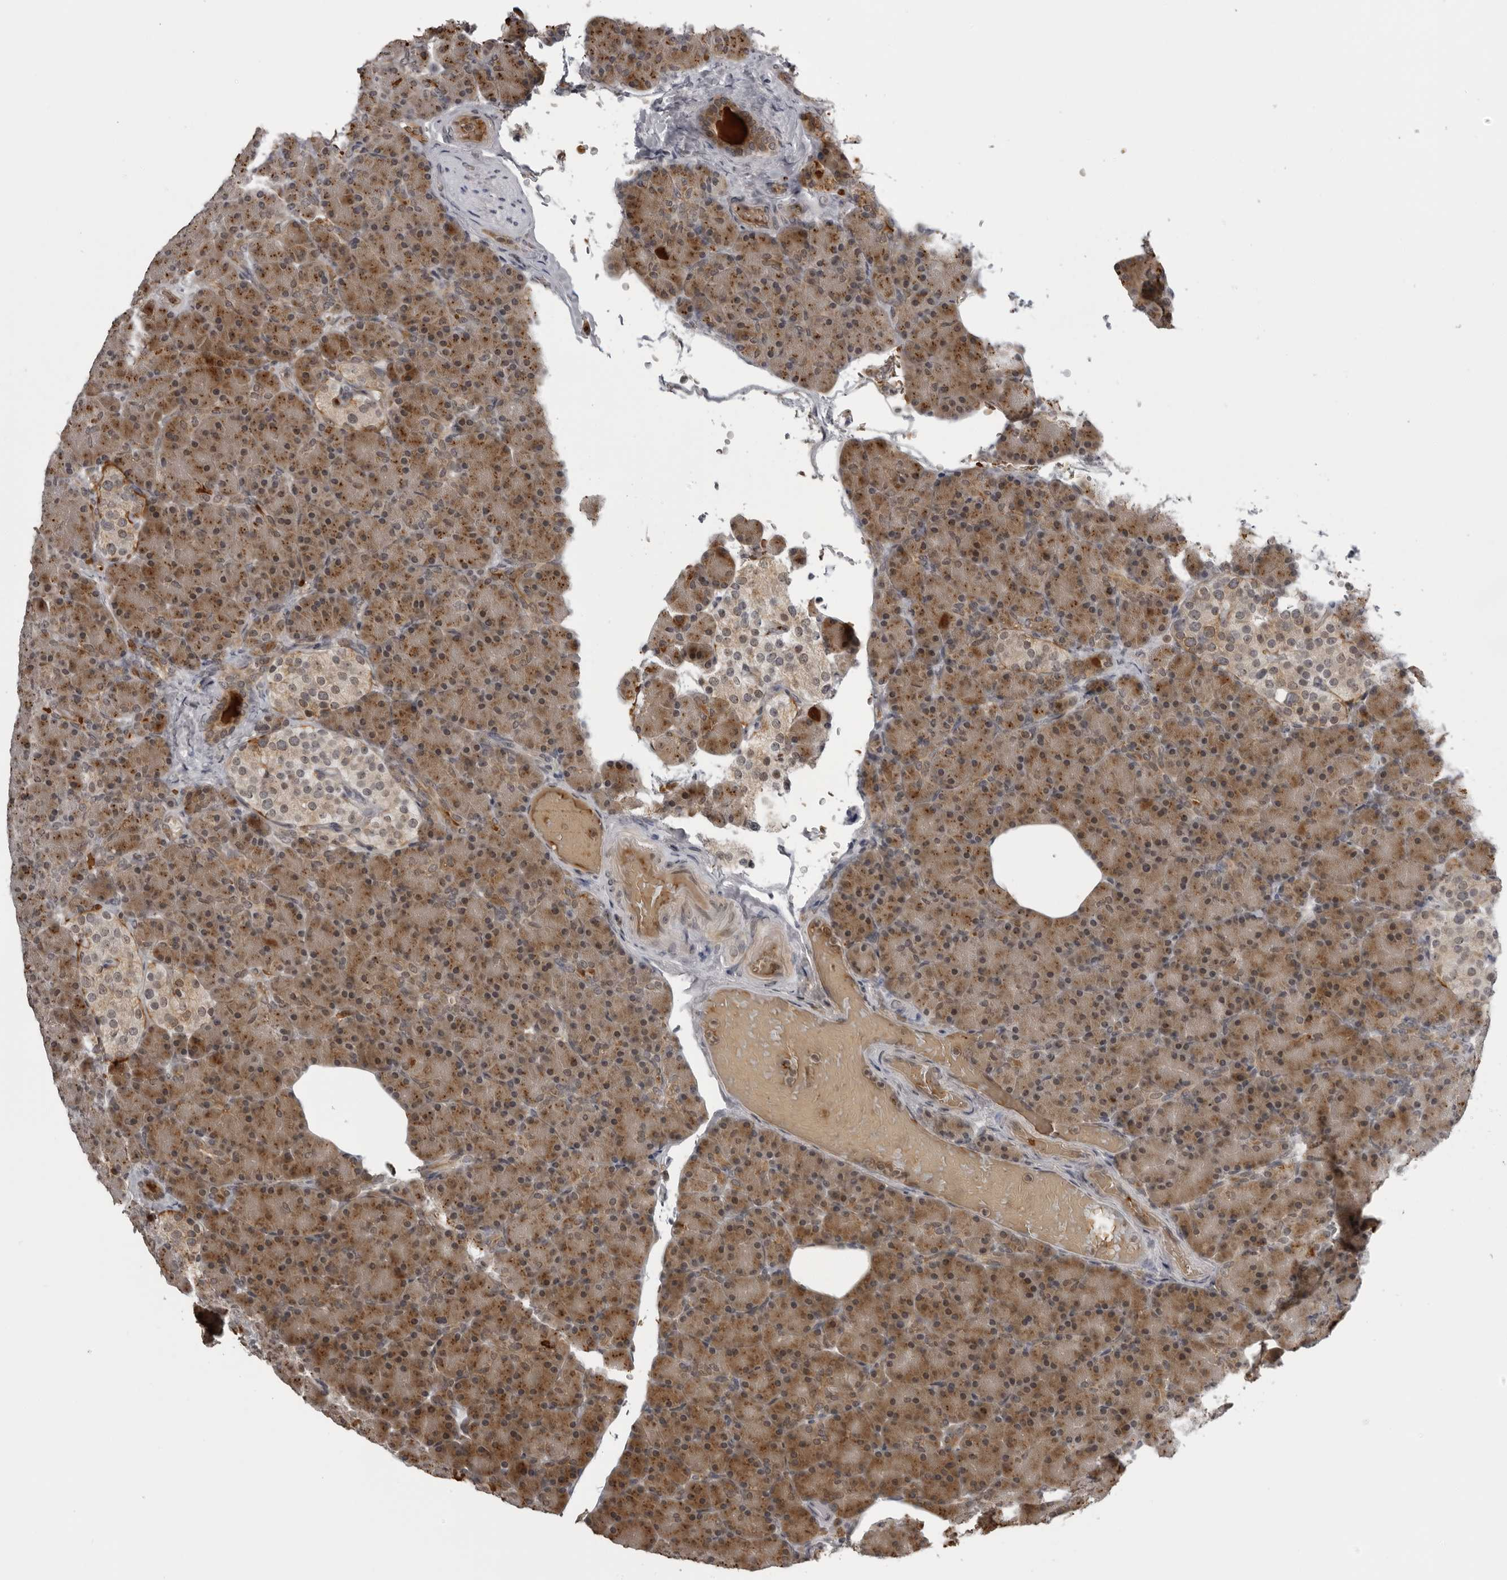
{"staining": {"intensity": "strong", "quantity": ">75%", "location": "cytoplasmic/membranous"}, "tissue": "pancreas", "cell_type": "Exocrine glandular cells", "image_type": "normal", "snomed": [{"axis": "morphology", "description": "Normal tissue, NOS"}, {"axis": "topography", "description": "Pancreas"}], "caption": "Immunohistochemistry (IHC) histopathology image of unremarkable pancreas stained for a protein (brown), which reveals high levels of strong cytoplasmic/membranous staining in approximately >75% of exocrine glandular cells.", "gene": "THOP1", "patient": {"sex": "female", "age": 43}}